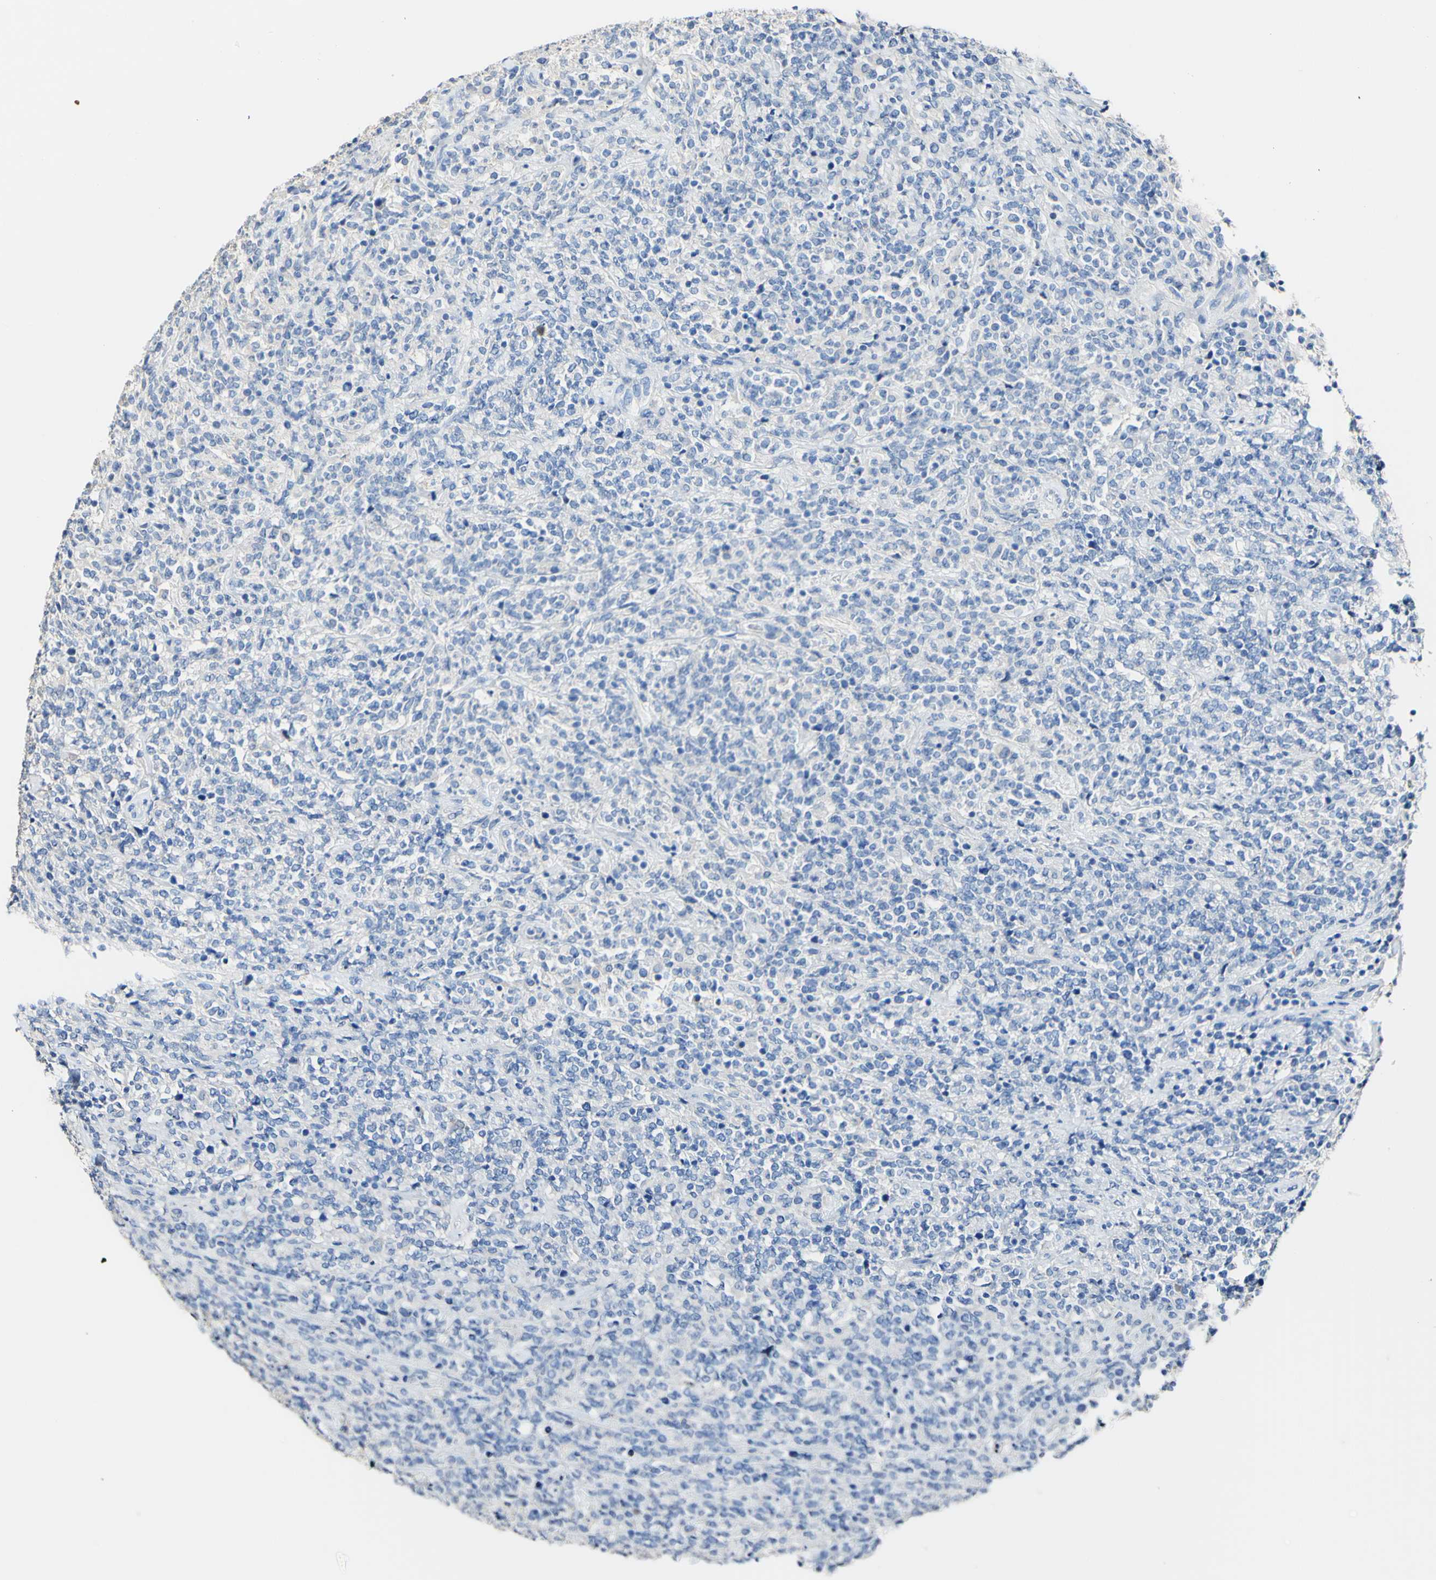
{"staining": {"intensity": "negative", "quantity": "none", "location": "none"}, "tissue": "lymphoma", "cell_type": "Tumor cells", "image_type": "cancer", "snomed": [{"axis": "morphology", "description": "Malignant lymphoma, non-Hodgkin's type, High grade"}, {"axis": "topography", "description": "Soft tissue"}], "caption": "IHC micrograph of malignant lymphoma, non-Hodgkin's type (high-grade) stained for a protein (brown), which shows no expression in tumor cells. The staining is performed using DAB (3,3'-diaminobenzidine) brown chromogen with nuclei counter-stained in using hematoxylin.", "gene": "DSC2", "patient": {"sex": "male", "age": 18}}